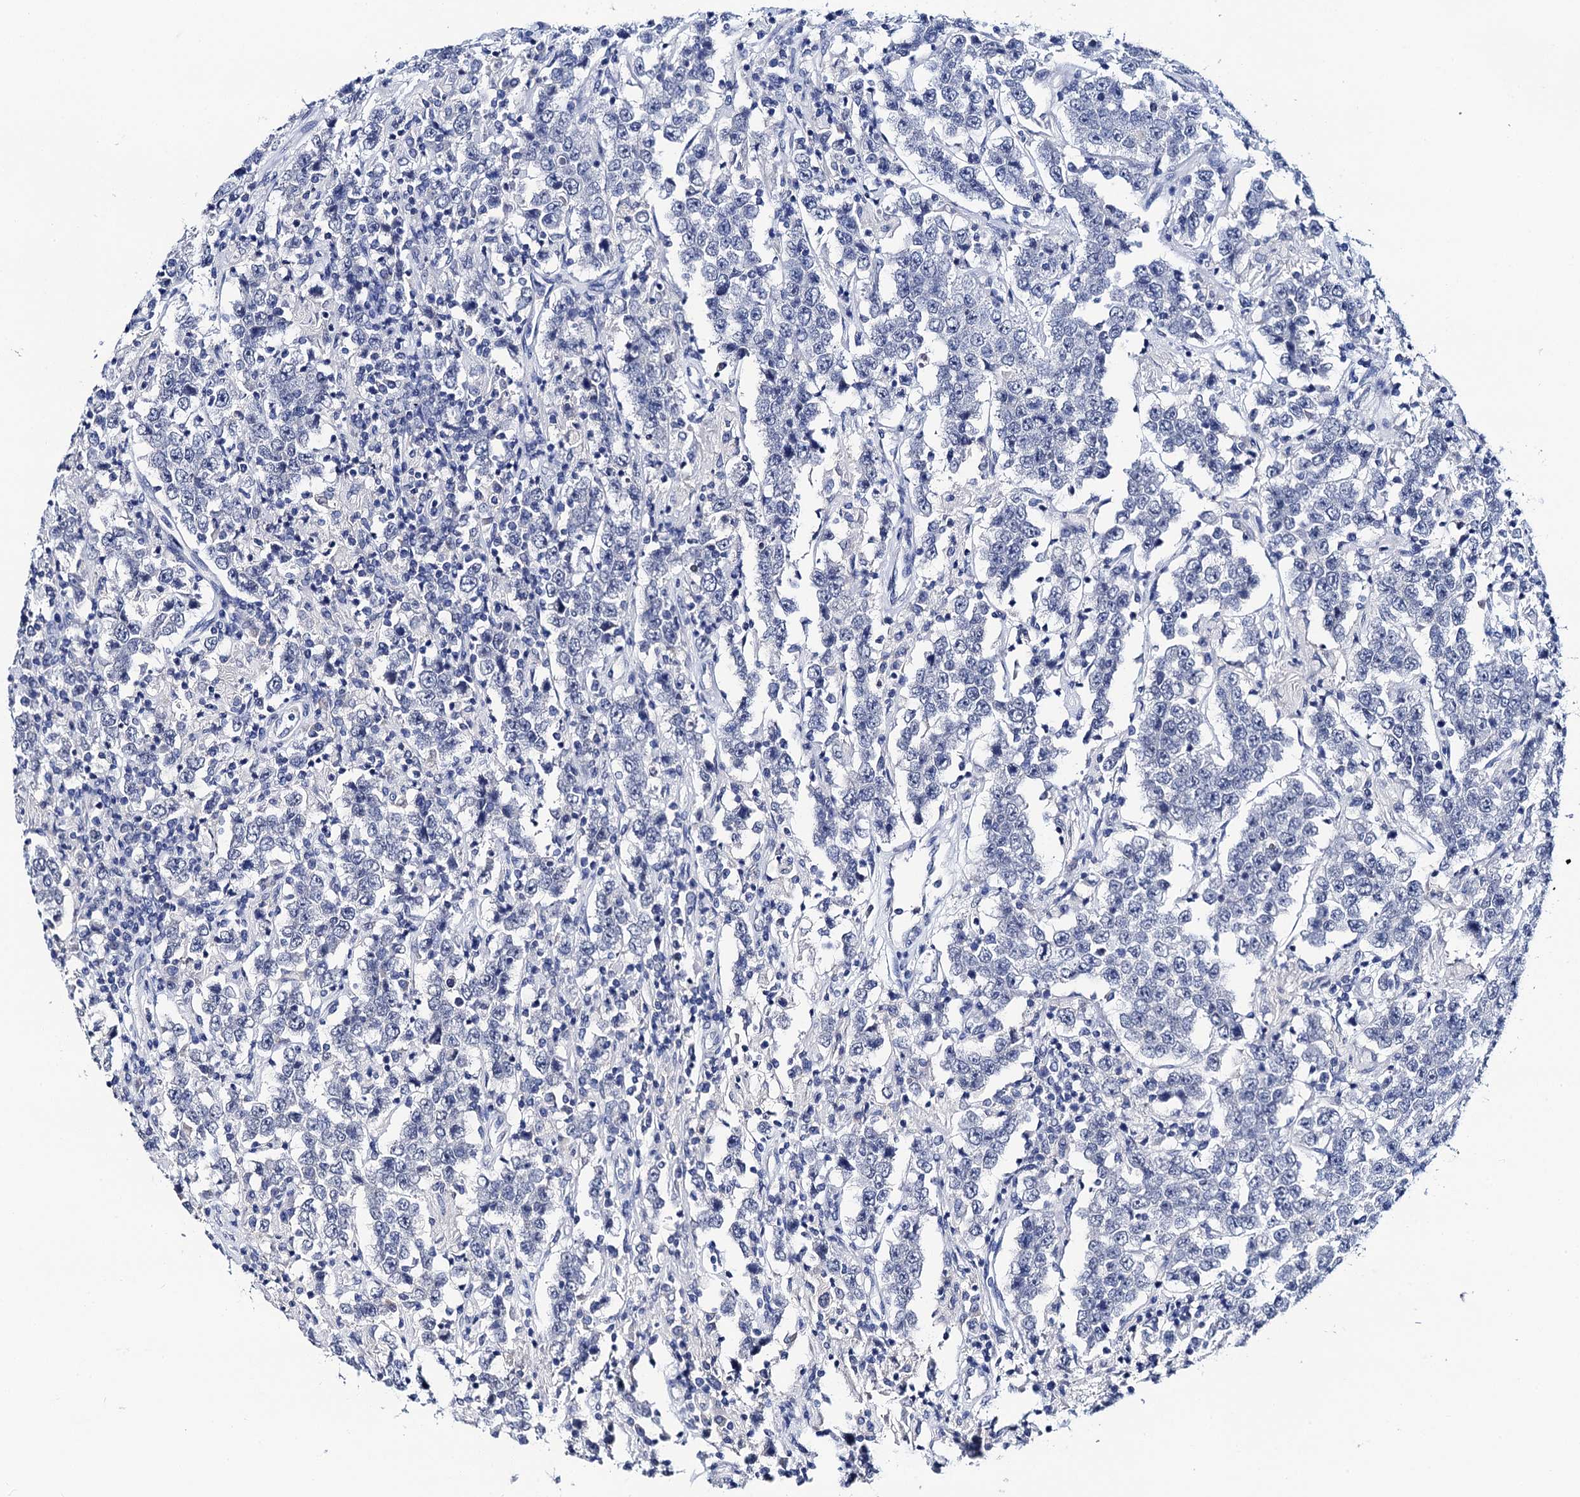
{"staining": {"intensity": "negative", "quantity": "none", "location": "none"}, "tissue": "testis cancer", "cell_type": "Tumor cells", "image_type": "cancer", "snomed": [{"axis": "morphology", "description": "Normal tissue, NOS"}, {"axis": "morphology", "description": "Urothelial carcinoma, High grade"}, {"axis": "morphology", "description": "Seminoma, NOS"}, {"axis": "morphology", "description": "Carcinoma, Embryonal, NOS"}, {"axis": "topography", "description": "Urinary bladder"}, {"axis": "topography", "description": "Testis"}], "caption": "Micrograph shows no protein staining in tumor cells of testis cancer tissue.", "gene": "LYPD3", "patient": {"sex": "male", "age": 41}}